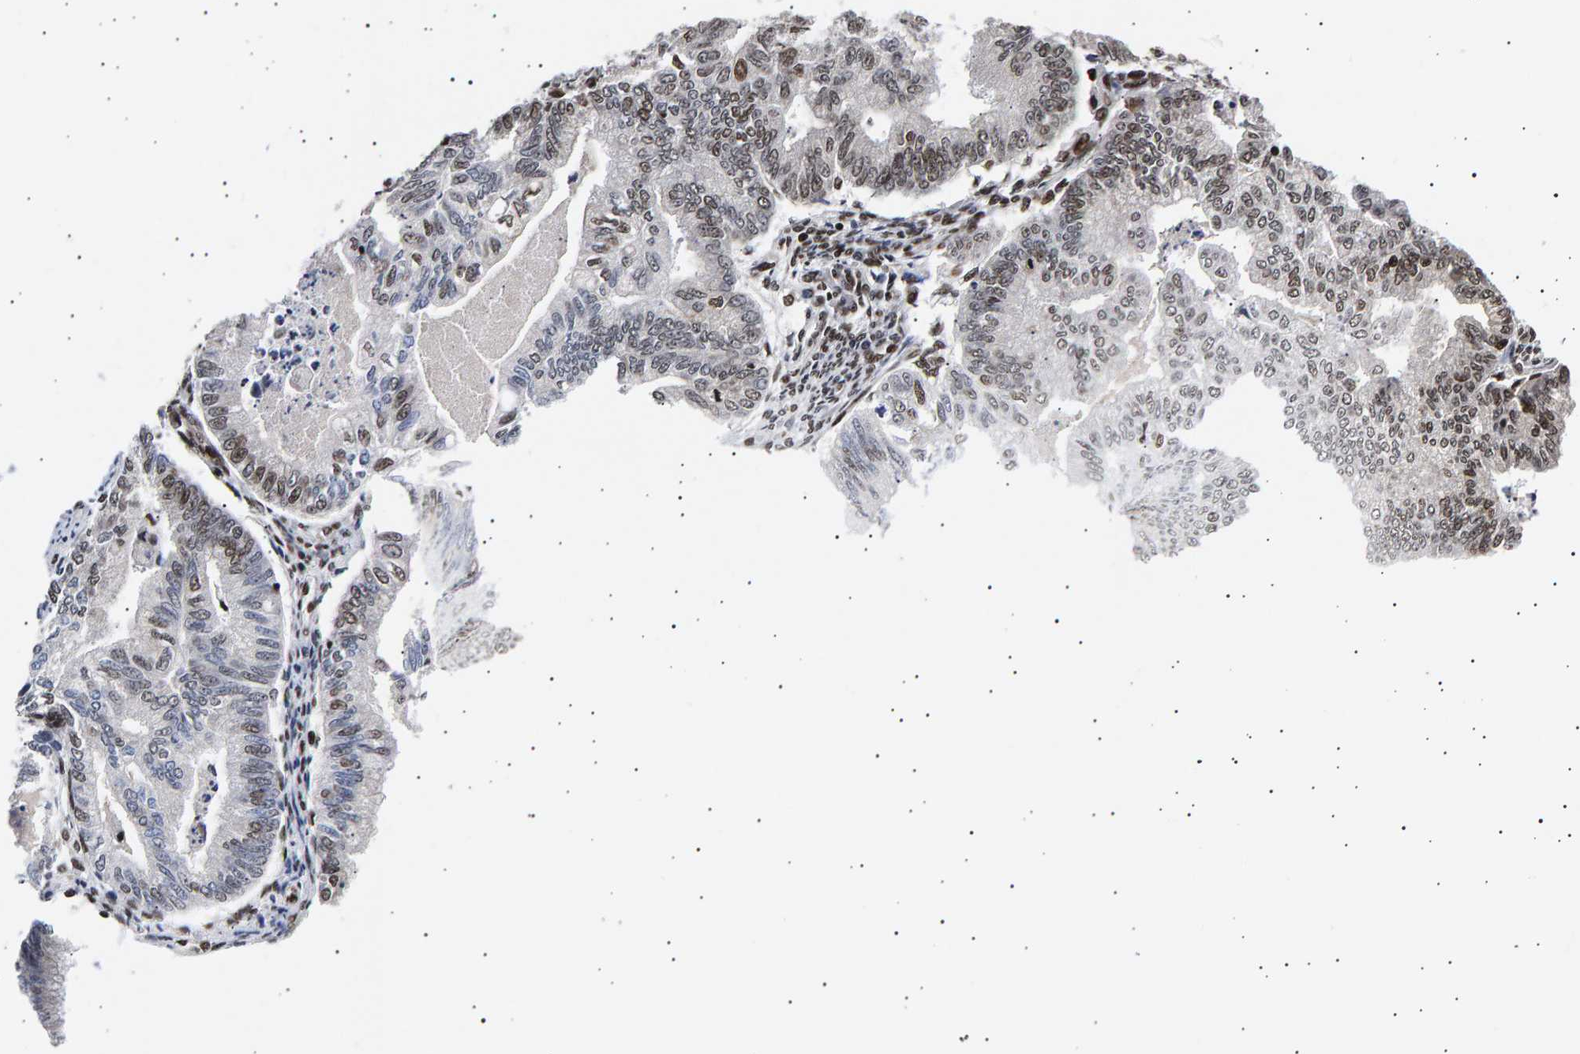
{"staining": {"intensity": "strong", "quantity": "25%-75%", "location": "nuclear"}, "tissue": "endometrial cancer", "cell_type": "Tumor cells", "image_type": "cancer", "snomed": [{"axis": "morphology", "description": "Polyp, NOS"}, {"axis": "morphology", "description": "Adenocarcinoma, NOS"}, {"axis": "morphology", "description": "Adenoma, NOS"}, {"axis": "topography", "description": "Endometrium"}], "caption": "Immunohistochemical staining of human polyp (endometrial) shows strong nuclear protein expression in approximately 25%-75% of tumor cells.", "gene": "ANKRD40", "patient": {"sex": "female", "age": 79}}